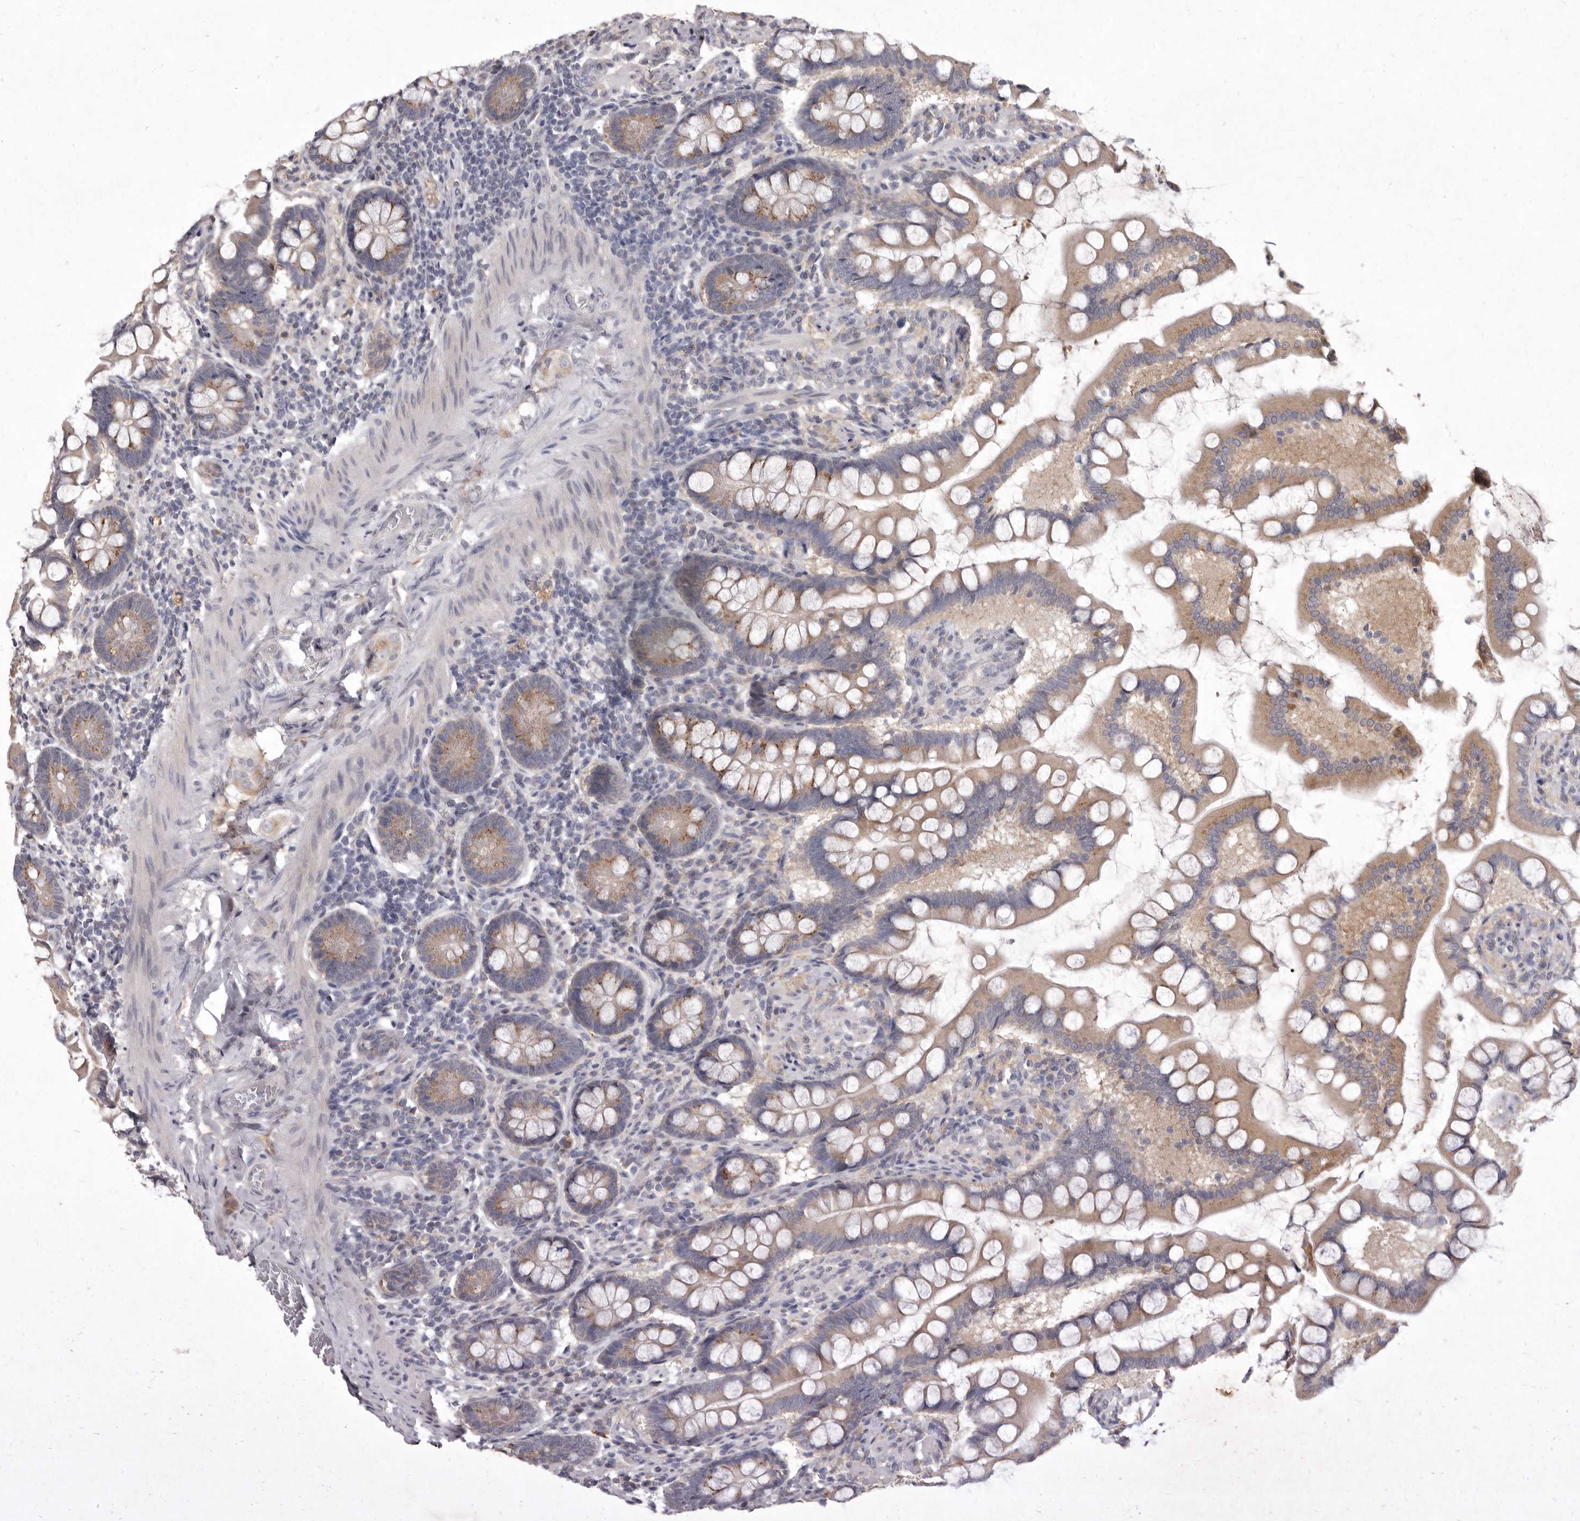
{"staining": {"intensity": "moderate", "quantity": ">75%", "location": "cytoplasmic/membranous"}, "tissue": "small intestine", "cell_type": "Glandular cells", "image_type": "normal", "snomed": [{"axis": "morphology", "description": "Normal tissue, NOS"}, {"axis": "topography", "description": "Small intestine"}], "caption": "Moderate cytoplasmic/membranous protein positivity is appreciated in approximately >75% of glandular cells in small intestine.", "gene": "P2RX6", "patient": {"sex": "male", "age": 41}}